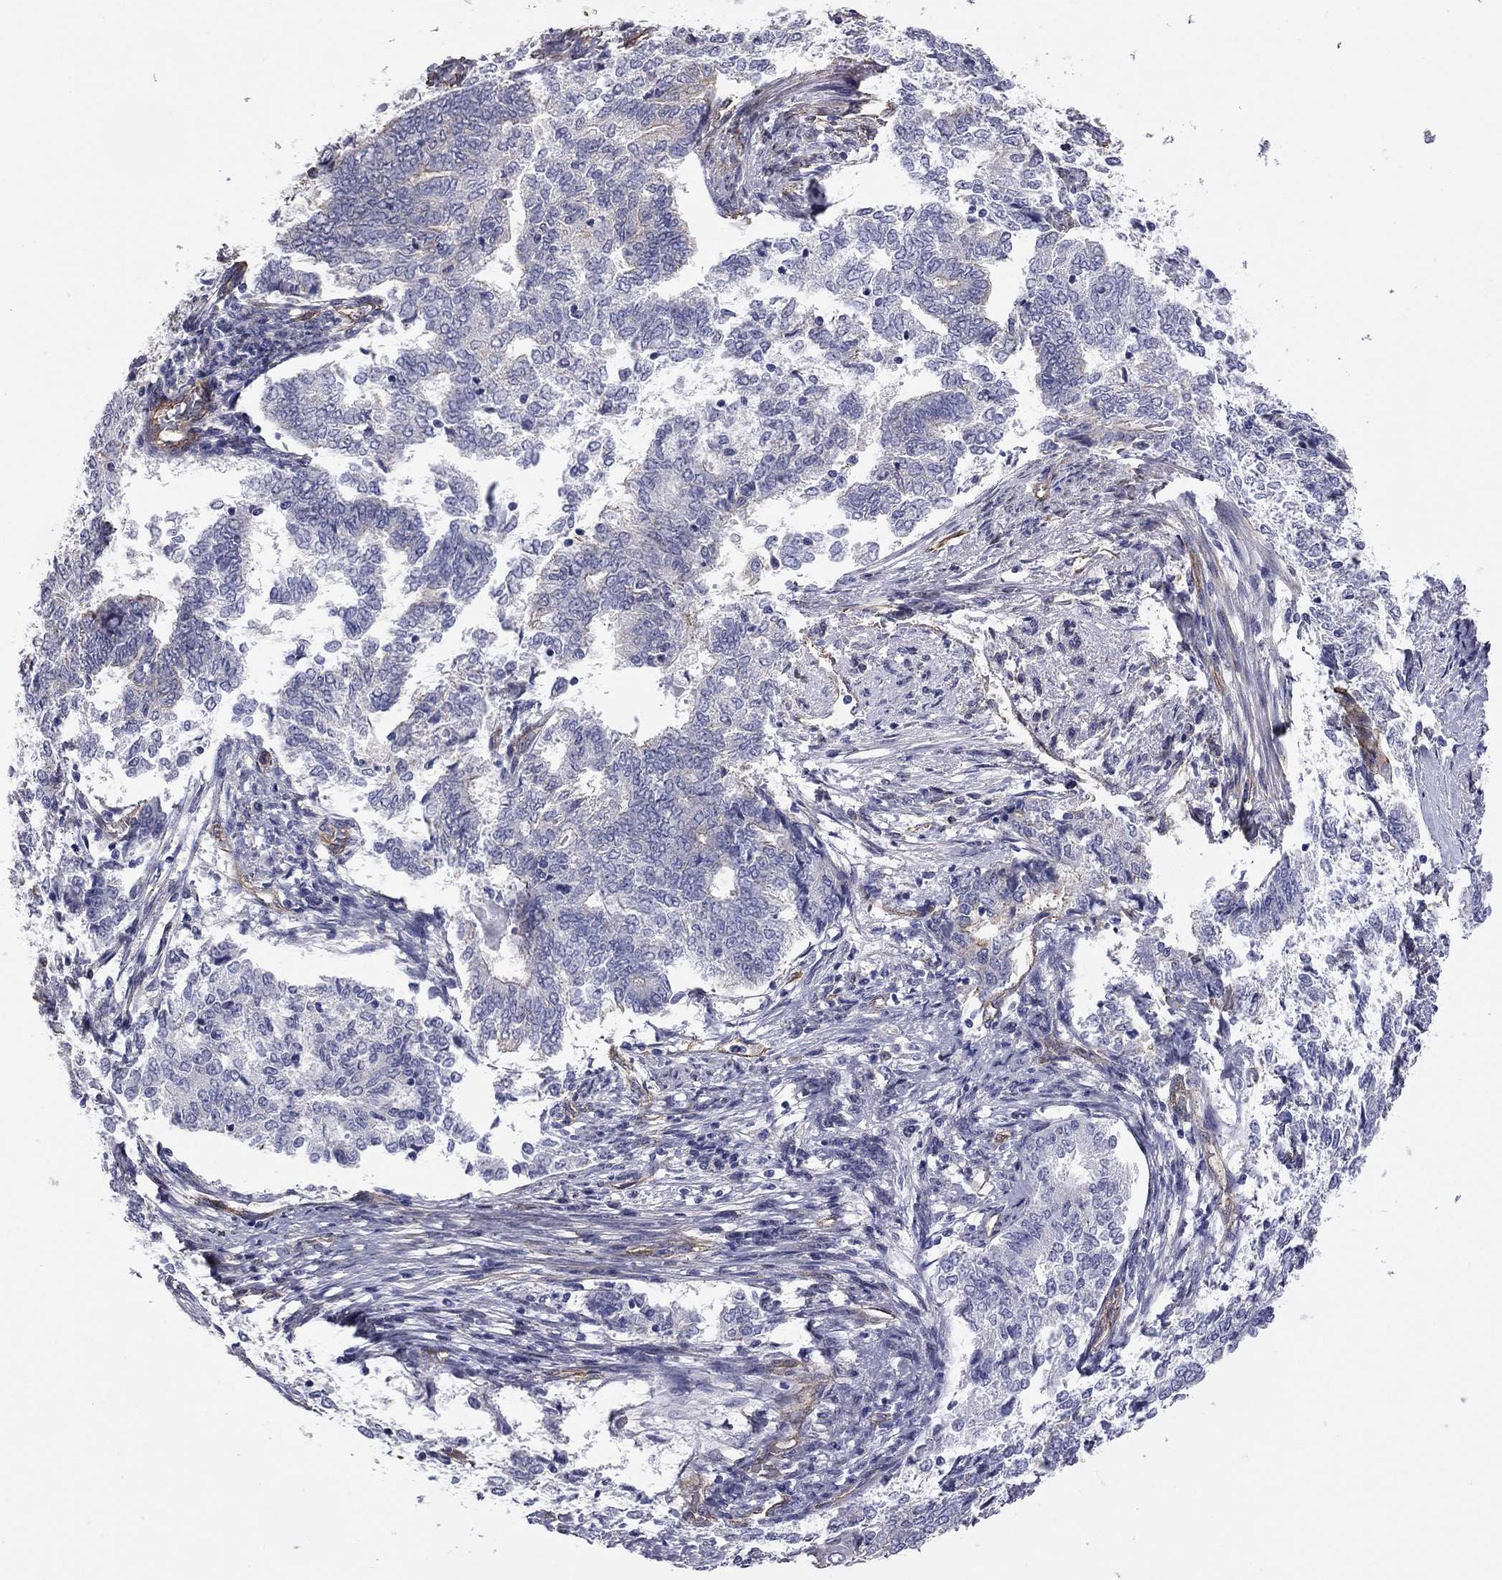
{"staining": {"intensity": "negative", "quantity": "none", "location": "none"}, "tissue": "endometrial cancer", "cell_type": "Tumor cells", "image_type": "cancer", "snomed": [{"axis": "morphology", "description": "Adenocarcinoma, NOS"}, {"axis": "topography", "description": "Endometrium"}], "caption": "Adenocarcinoma (endometrial) was stained to show a protein in brown. There is no significant positivity in tumor cells.", "gene": "TCHH", "patient": {"sex": "female", "age": 65}}